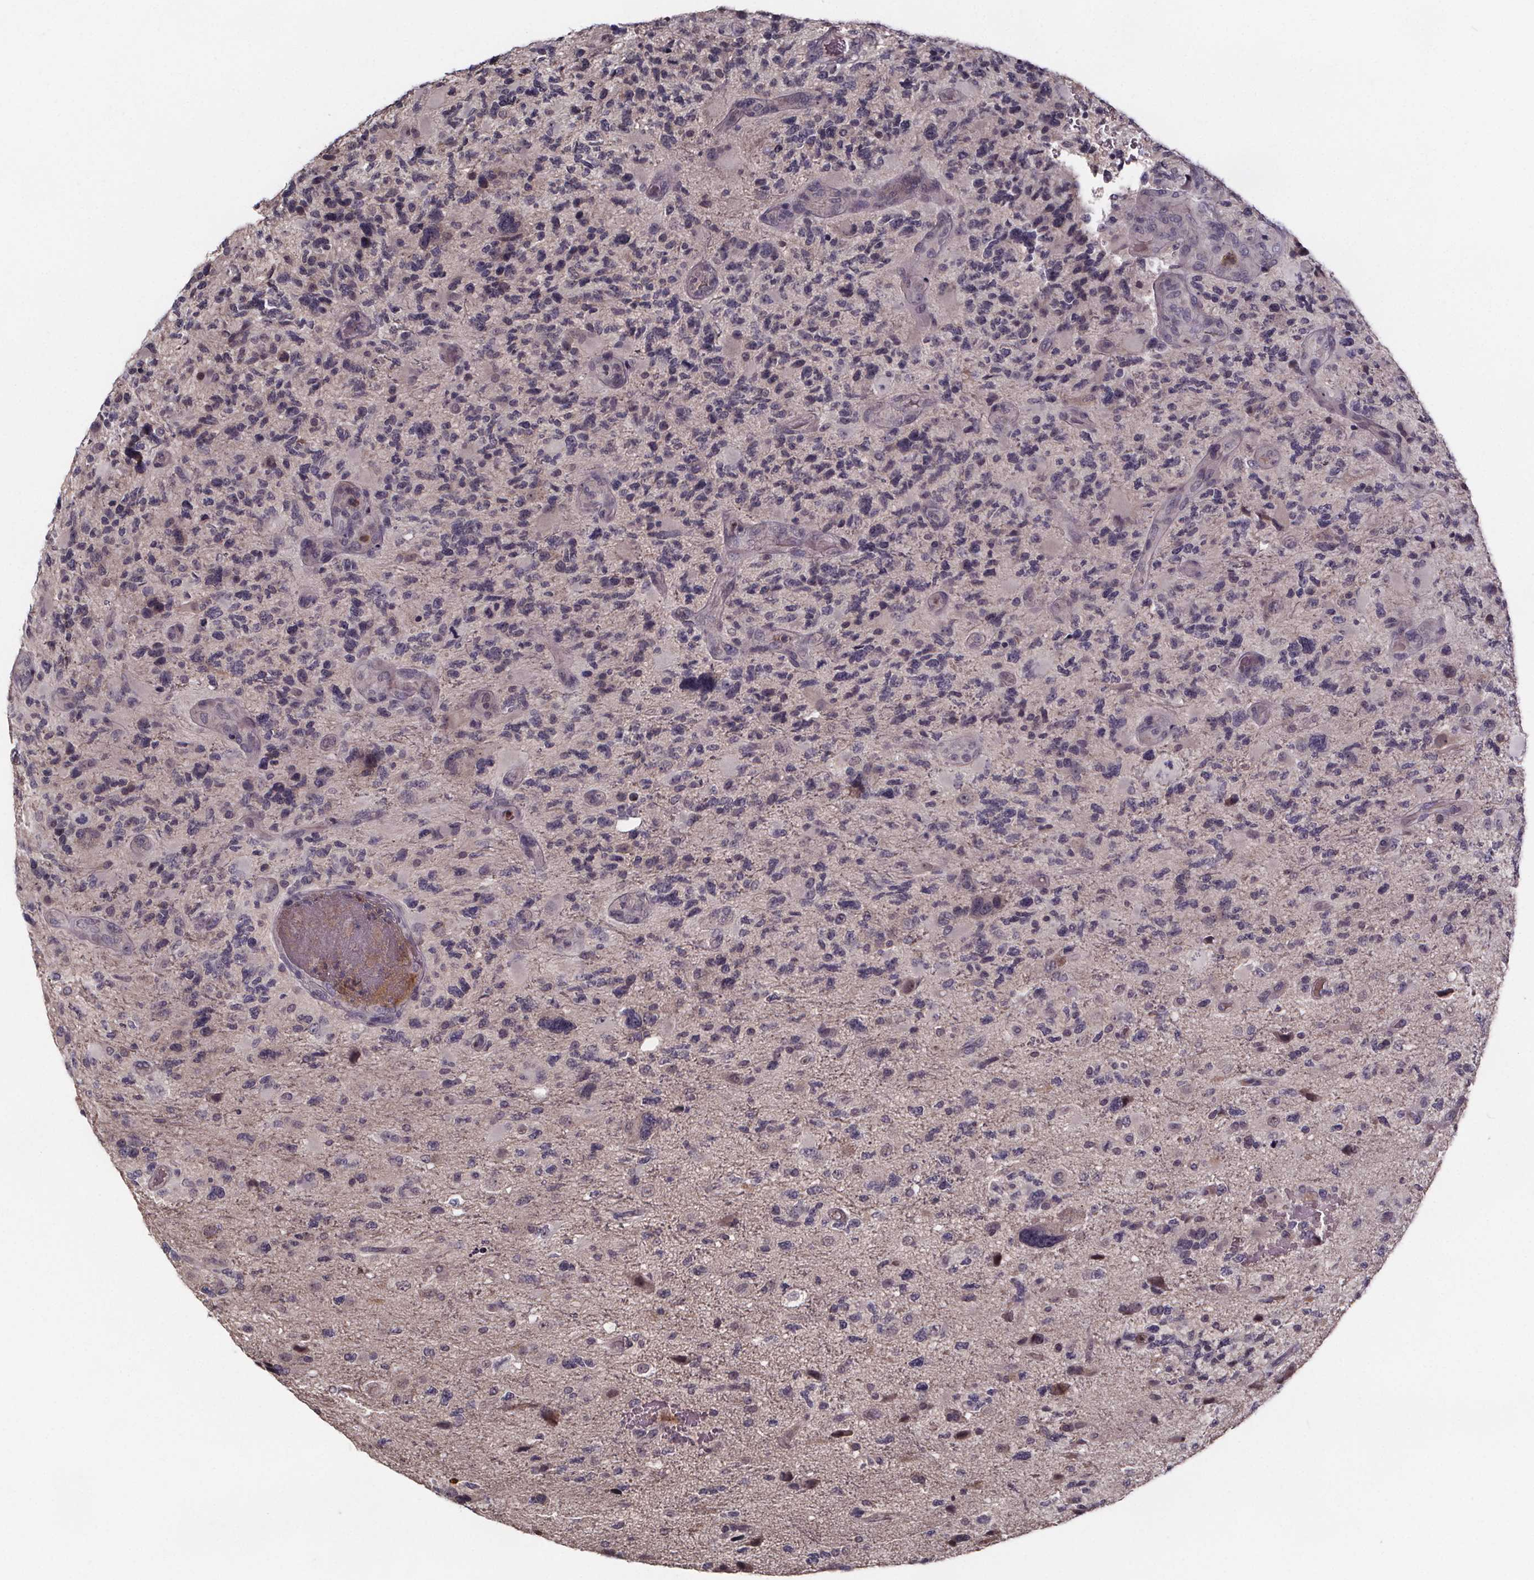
{"staining": {"intensity": "negative", "quantity": "none", "location": "none"}, "tissue": "glioma", "cell_type": "Tumor cells", "image_type": "cancer", "snomed": [{"axis": "morphology", "description": "Glioma, malignant, High grade"}, {"axis": "topography", "description": "Brain"}], "caption": "Protein analysis of glioma shows no significant expression in tumor cells.", "gene": "SMIM1", "patient": {"sex": "female", "age": 71}}